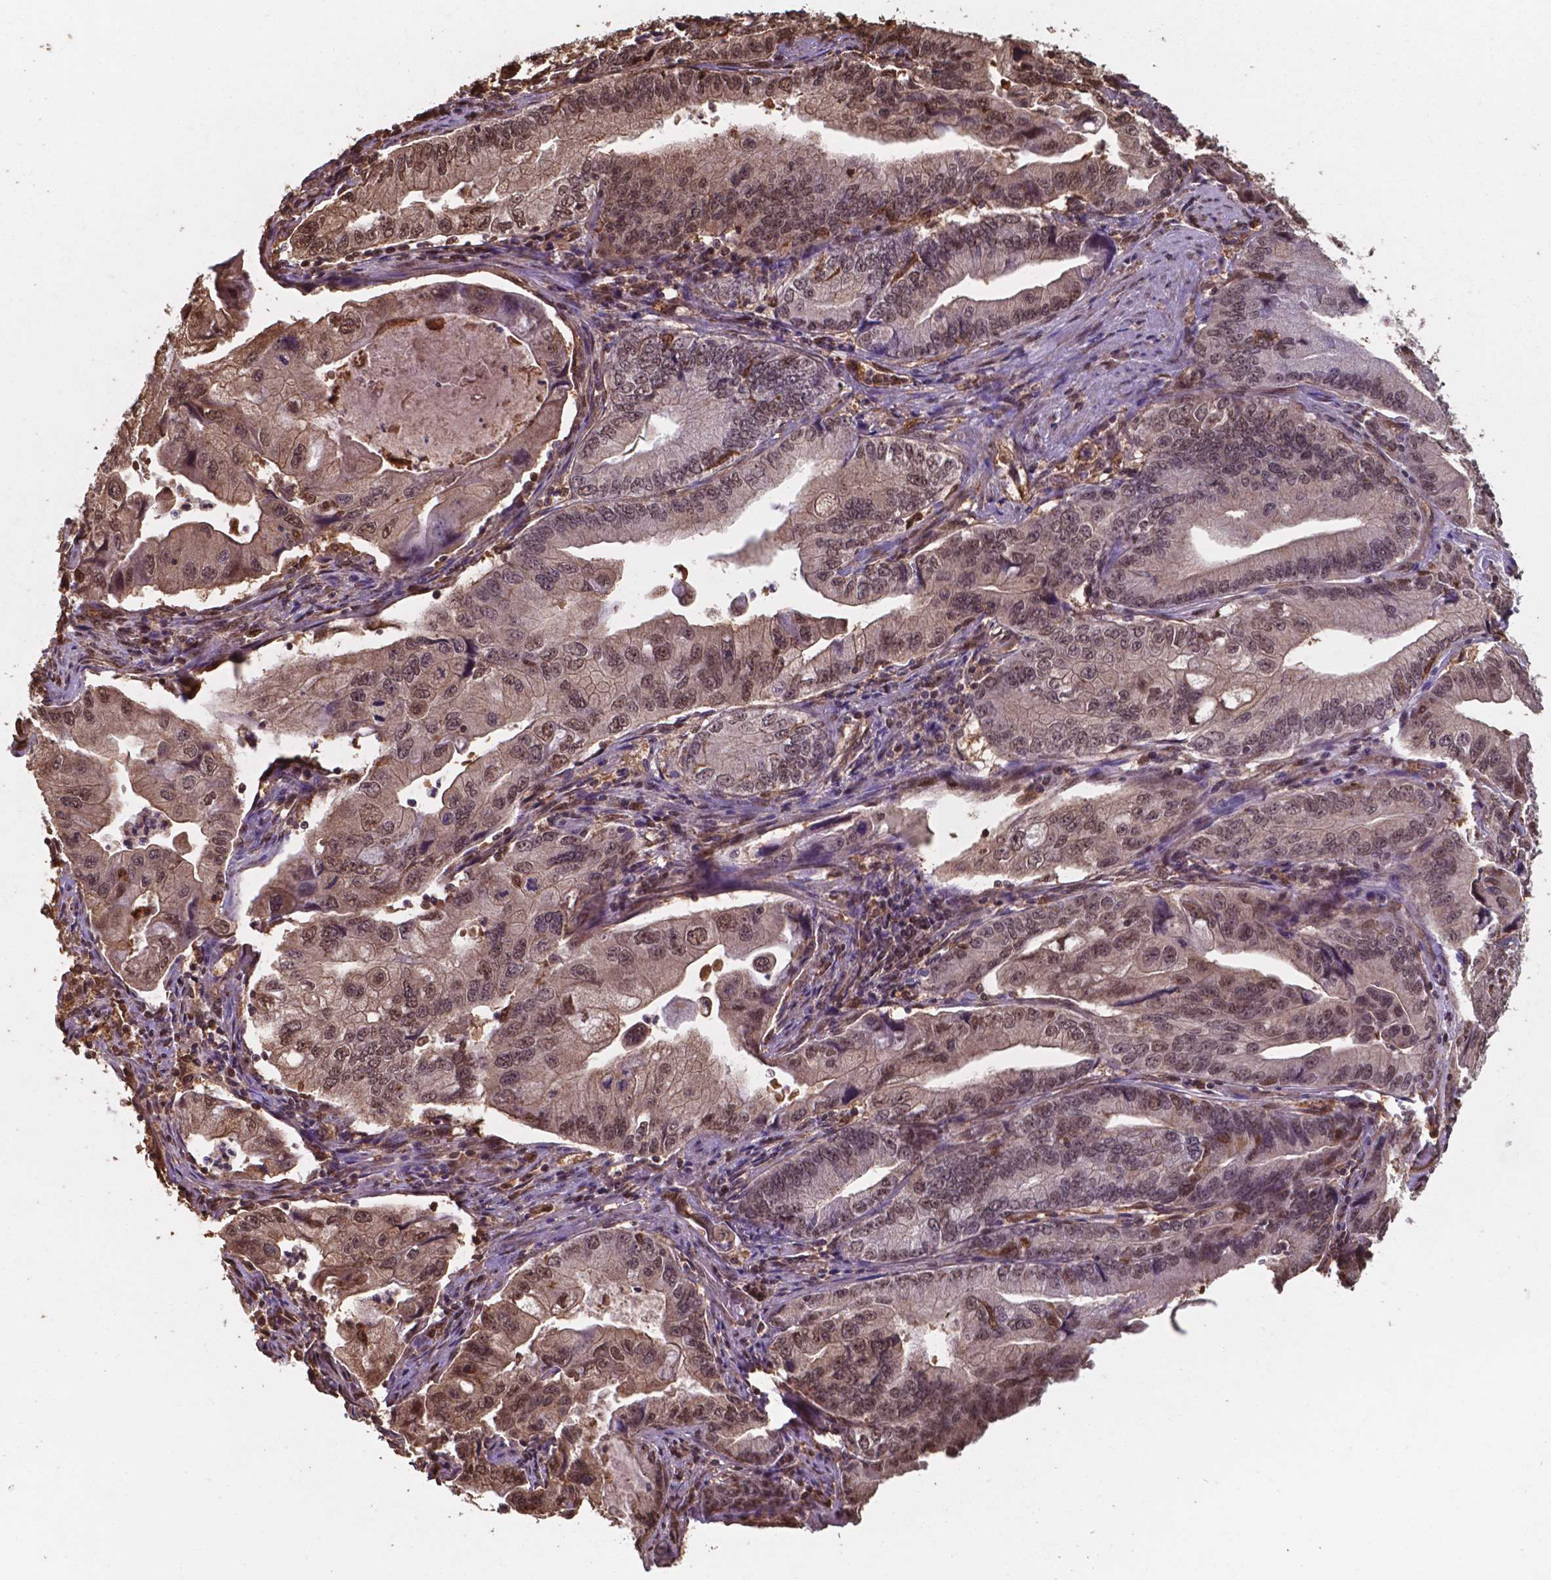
{"staining": {"intensity": "moderate", "quantity": ">75%", "location": "nuclear"}, "tissue": "stomach cancer", "cell_type": "Tumor cells", "image_type": "cancer", "snomed": [{"axis": "morphology", "description": "Adenocarcinoma, NOS"}, {"axis": "topography", "description": "Pancreas"}, {"axis": "topography", "description": "Stomach, upper"}], "caption": "Brown immunohistochemical staining in adenocarcinoma (stomach) shows moderate nuclear positivity in about >75% of tumor cells.", "gene": "CHP2", "patient": {"sex": "male", "age": 77}}